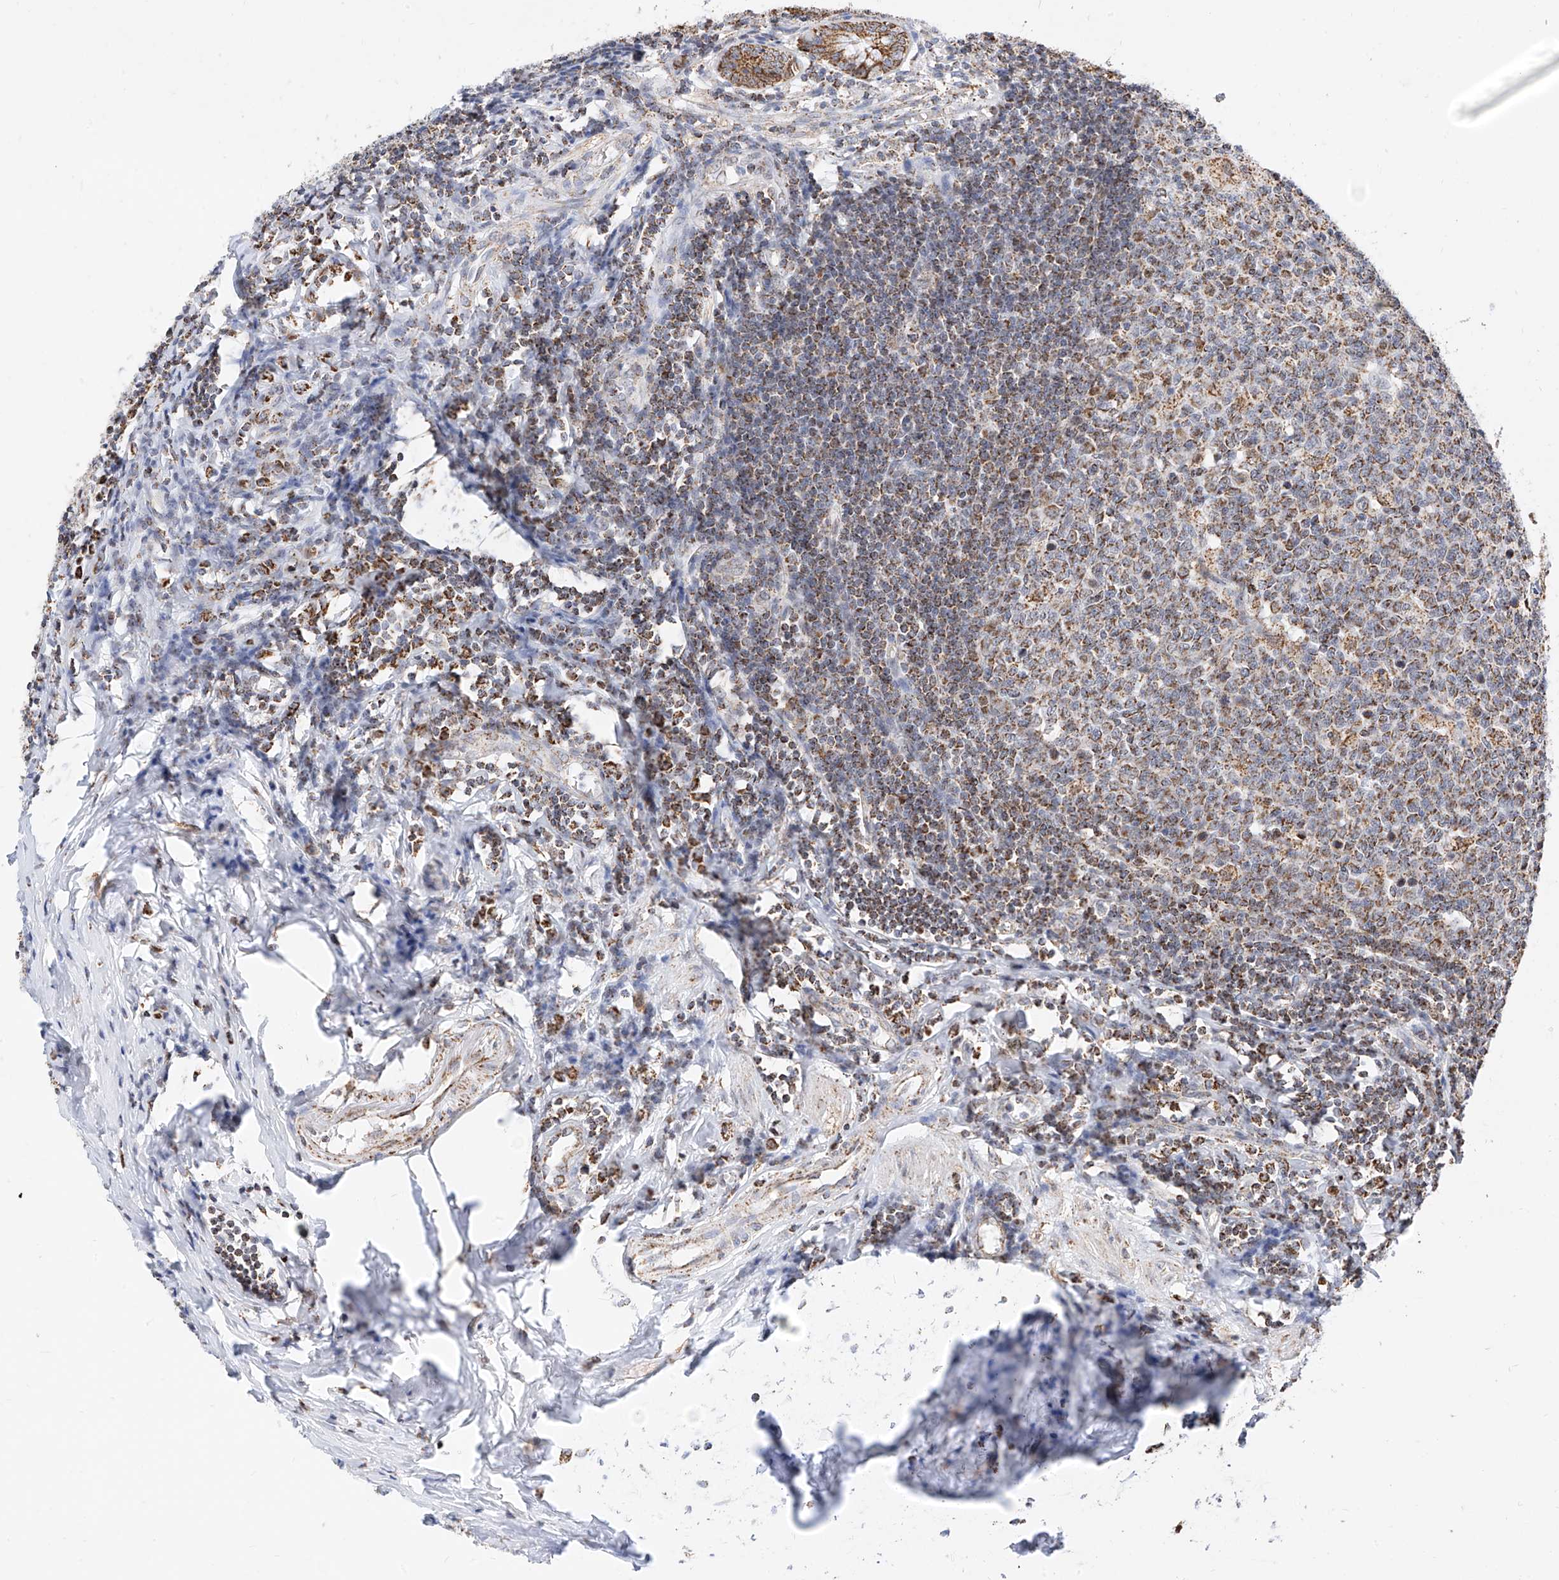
{"staining": {"intensity": "strong", "quantity": ">75%", "location": "cytoplasmic/membranous"}, "tissue": "appendix", "cell_type": "Glandular cells", "image_type": "normal", "snomed": [{"axis": "morphology", "description": "Normal tissue, NOS"}, {"axis": "topography", "description": "Appendix"}], "caption": "Immunohistochemistry (IHC) of benign appendix exhibits high levels of strong cytoplasmic/membranous expression in about >75% of glandular cells.", "gene": "NALCN", "patient": {"sex": "female", "age": 54}}